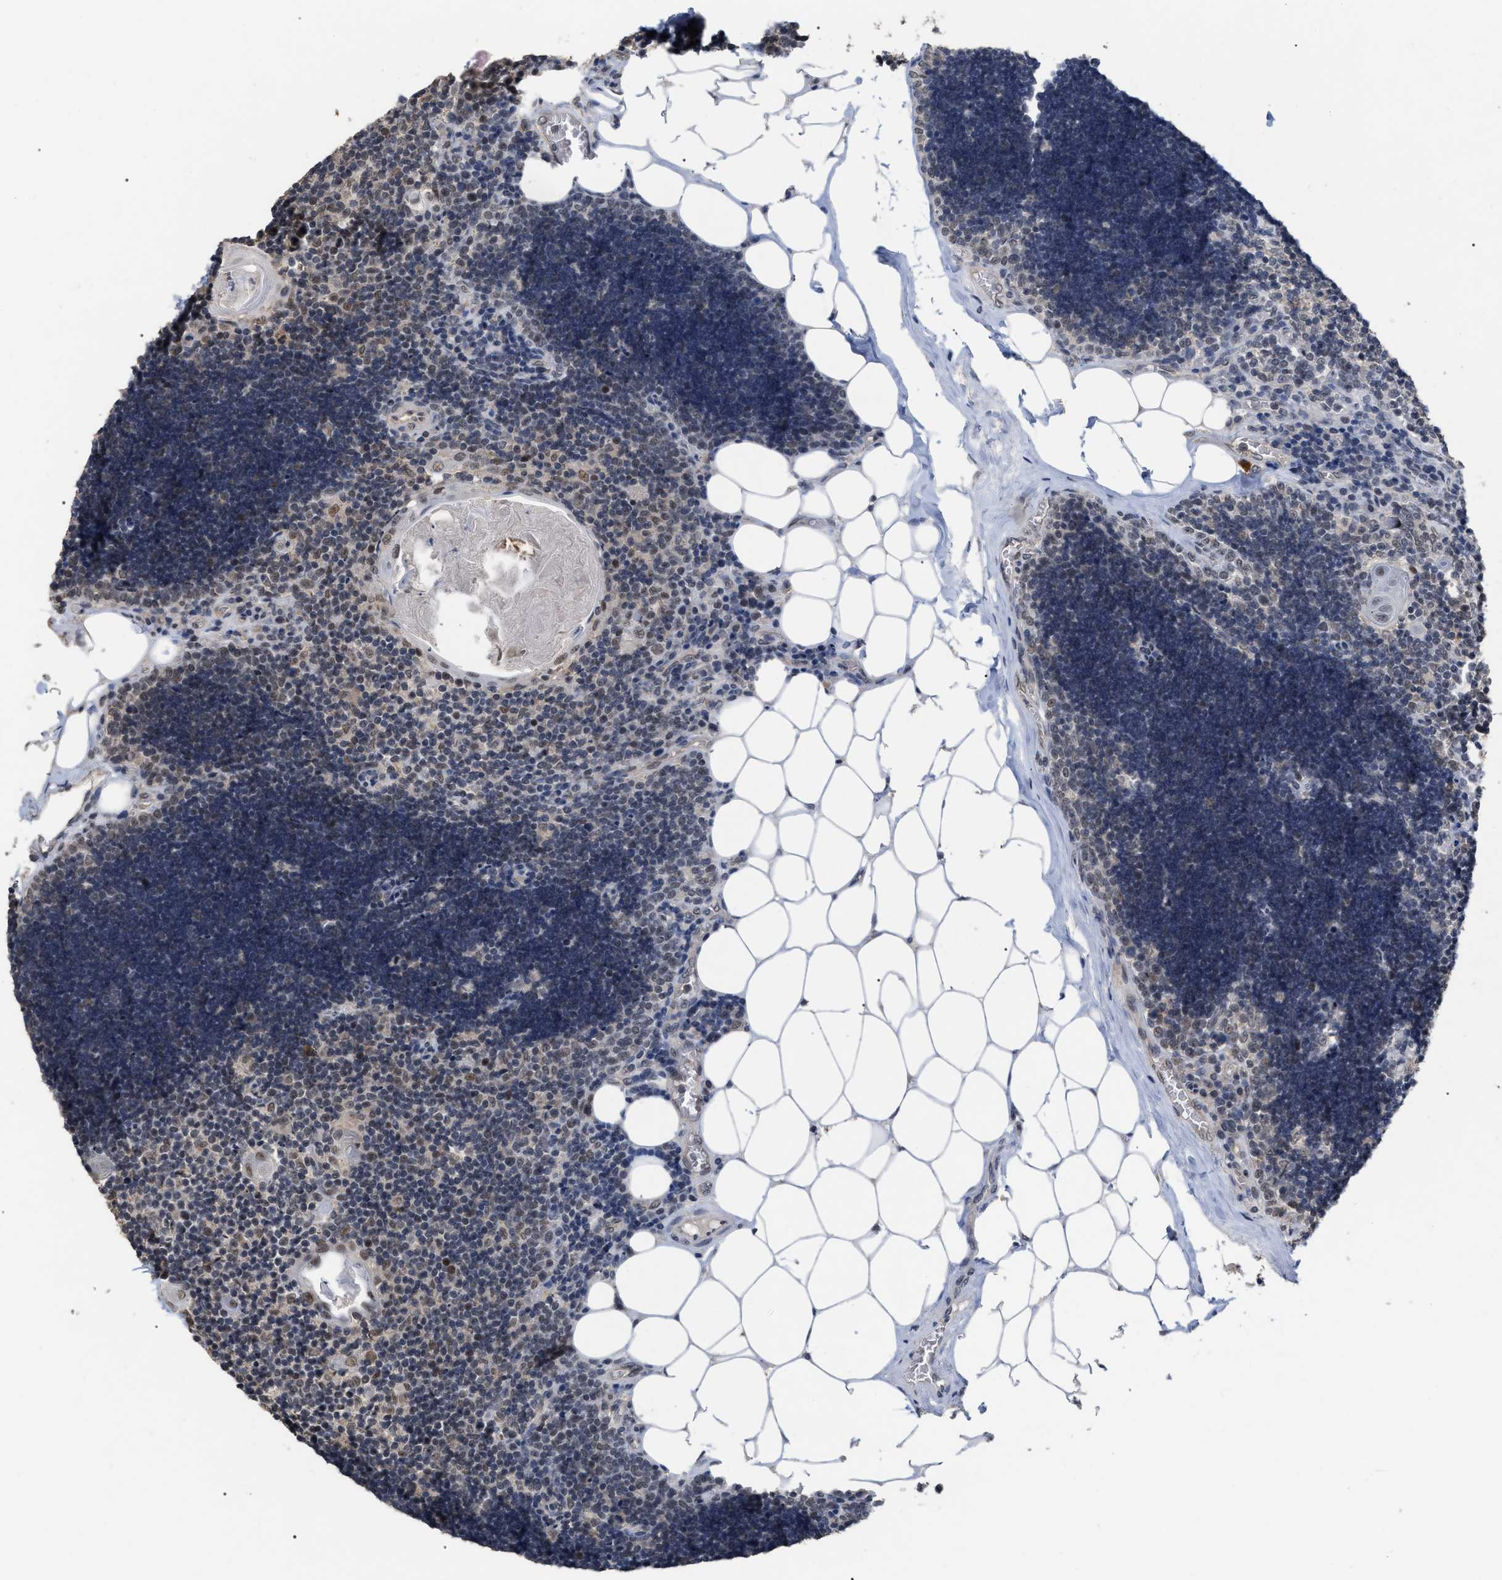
{"staining": {"intensity": "weak", "quantity": ">75%", "location": "nuclear"}, "tissue": "lymph node", "cell_type": "Germinal center cells", "image_type": "normal", "snomed": [{"axis": "morphology", "description": "Normal tissue, NOS"}, {"axis": "topography", "description": "Lymph node"}], "caption": "The photomicrograph exhibits staining of normal lymph node, revealing weak nuclear protein positivity (brown color) within germinal center cells. The staining was performed using DAB, with brown indicating positive protein expression. Nuclei are stained blue with hematoxylin.", "gene": "JAZF1", "patient": {"sex": "male", "age": 33}}